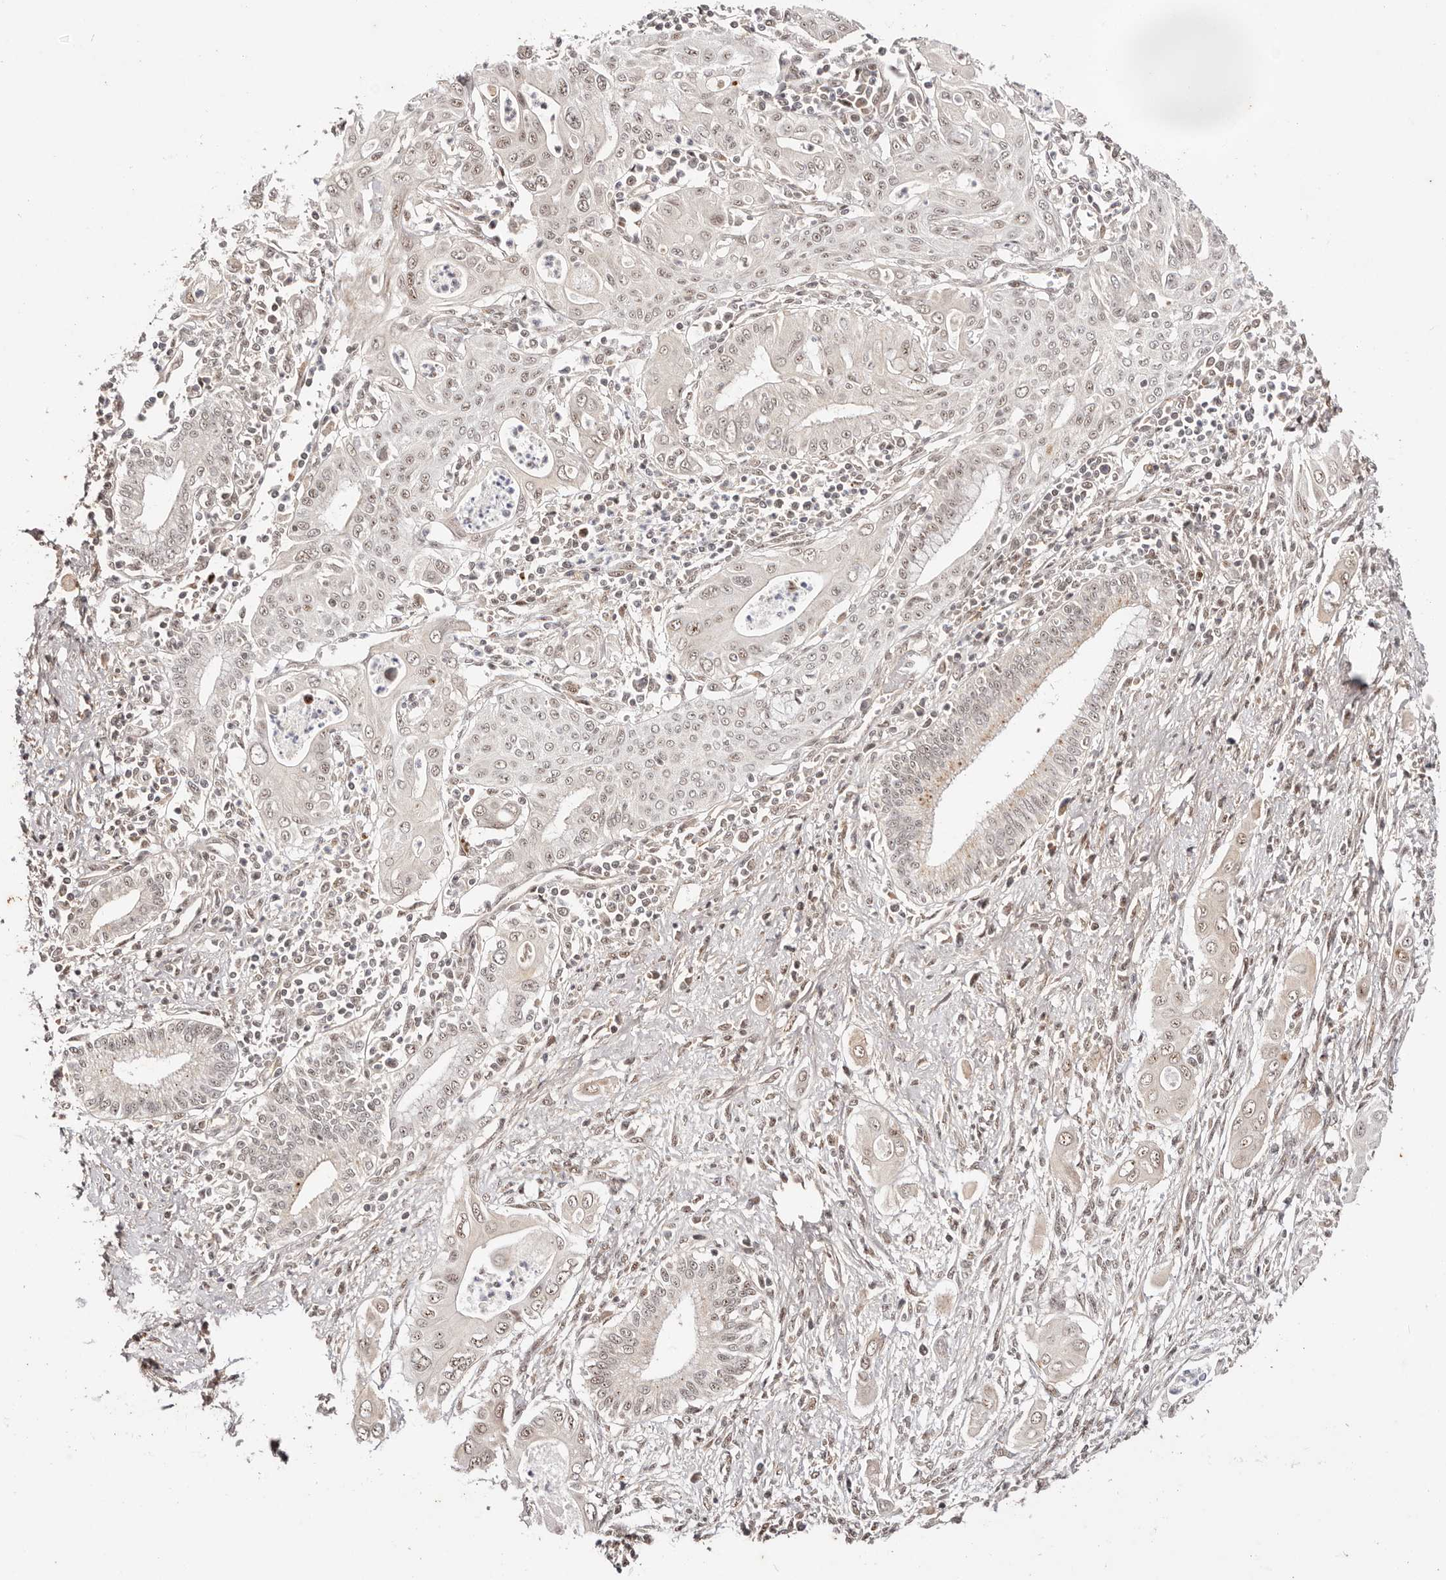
{"staining": {"intensity": "weak", "quantity": ">75%", "location": "nuclear"}, "tissue": "pancreatic cancer", "cell_type": "Tumor cells", "image_type": "cancer", "snomed": [{"axis": "morphology", "description": "Adenocarcinoma, NOS"}, {"axis": "topography", "description": "Pancreas"}], "caption": "A histopathology image of human pancreatic cancer stained for a protein shows weak nuclear brown staining in tumor cells.", "gene": "WRN", "patient": {"sex": "male", "age": 58}}